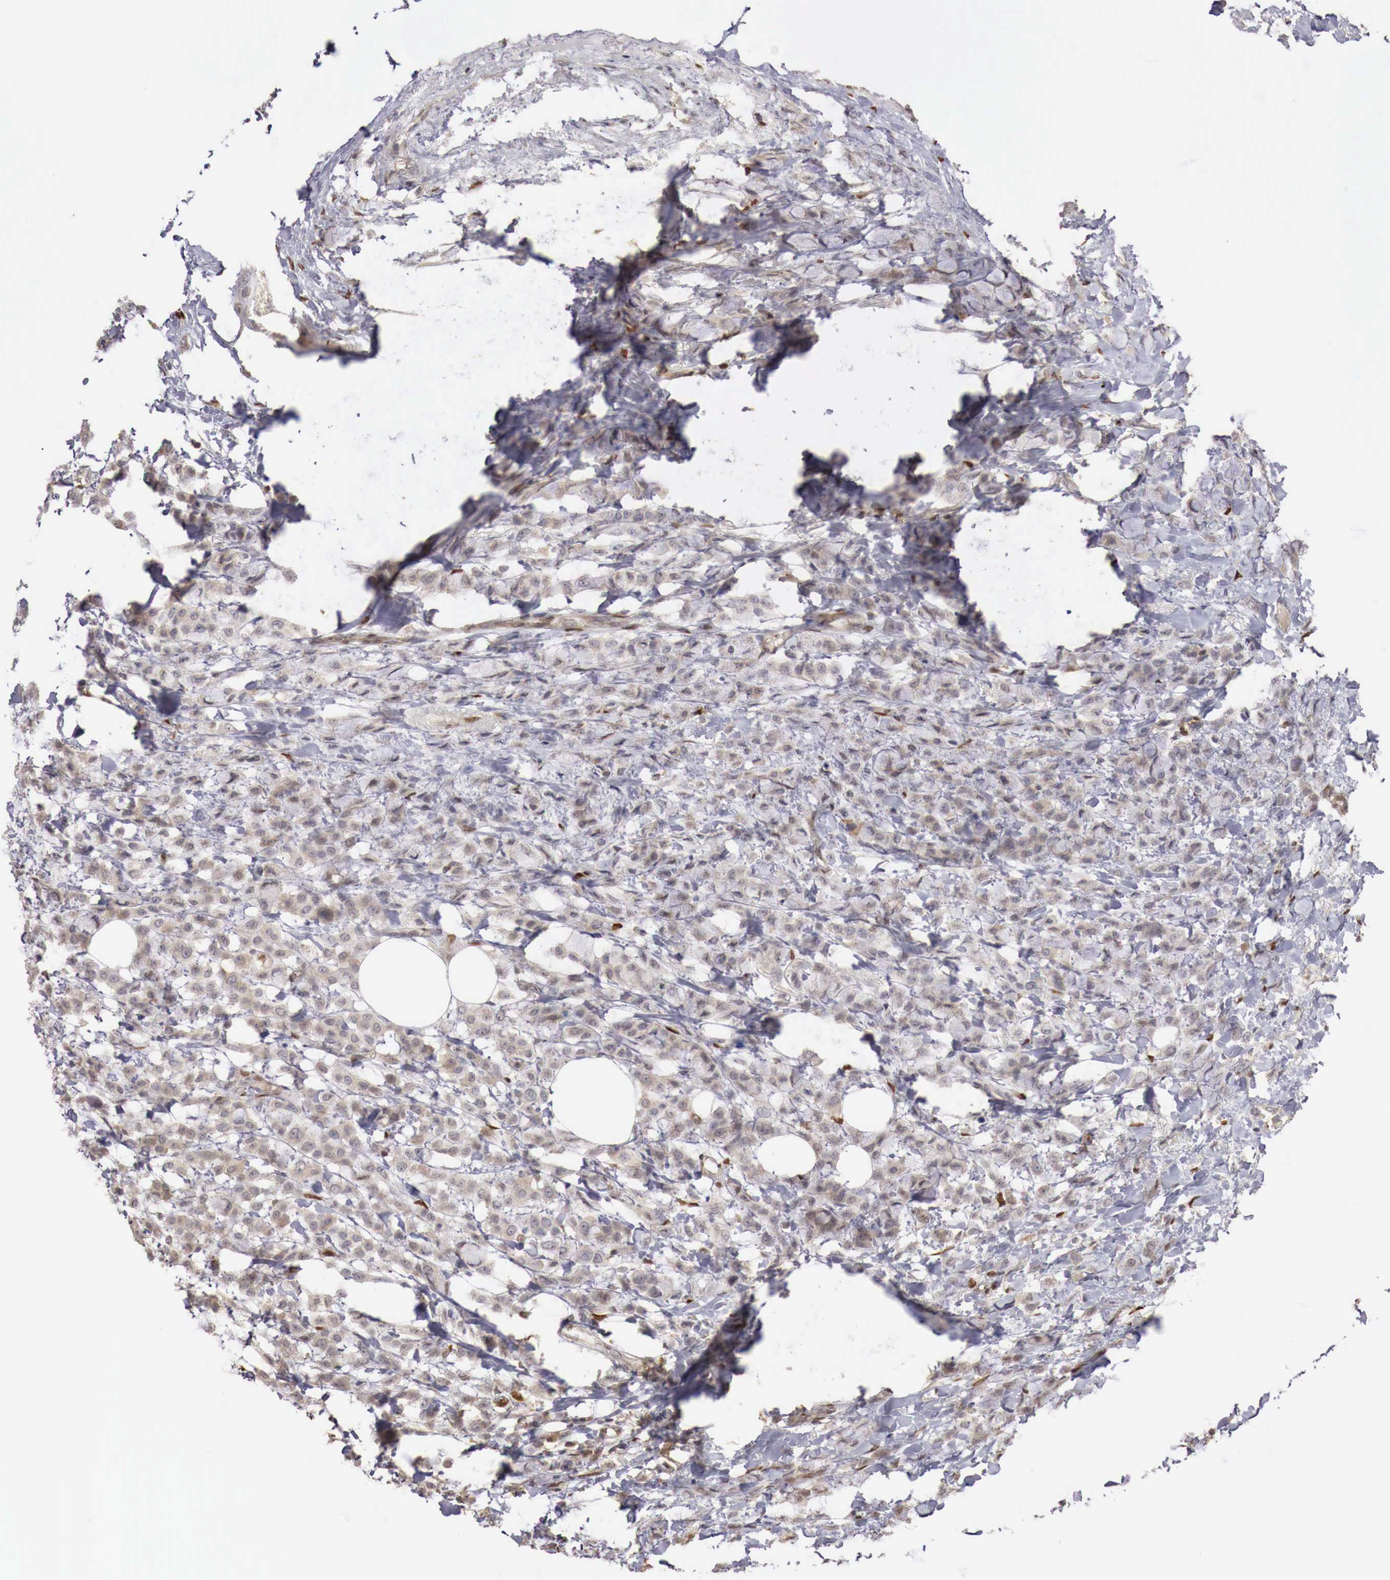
{"staining": {"intensity": "weak", "quantity": "25%-75%", "location": "cytoplasmic/membranous"}, "tissue": "breast cancer", "cell_type": "Tumor cells", "image_type": "cancer", "snomed": [{"axis": "morphology", "description": "Lobular carcinoma"}, {"axis": "topography", "description": "Breast"}], "caption": "The image demonstrates immunohistochemical staining of lobular carcinoma (breast). There is weak cytoplasmic/membranous expression is present in about 25%-75% of tumor cells.", "gene": "KHDRBS2", "patient": {"sex": "female", "age": 85}}